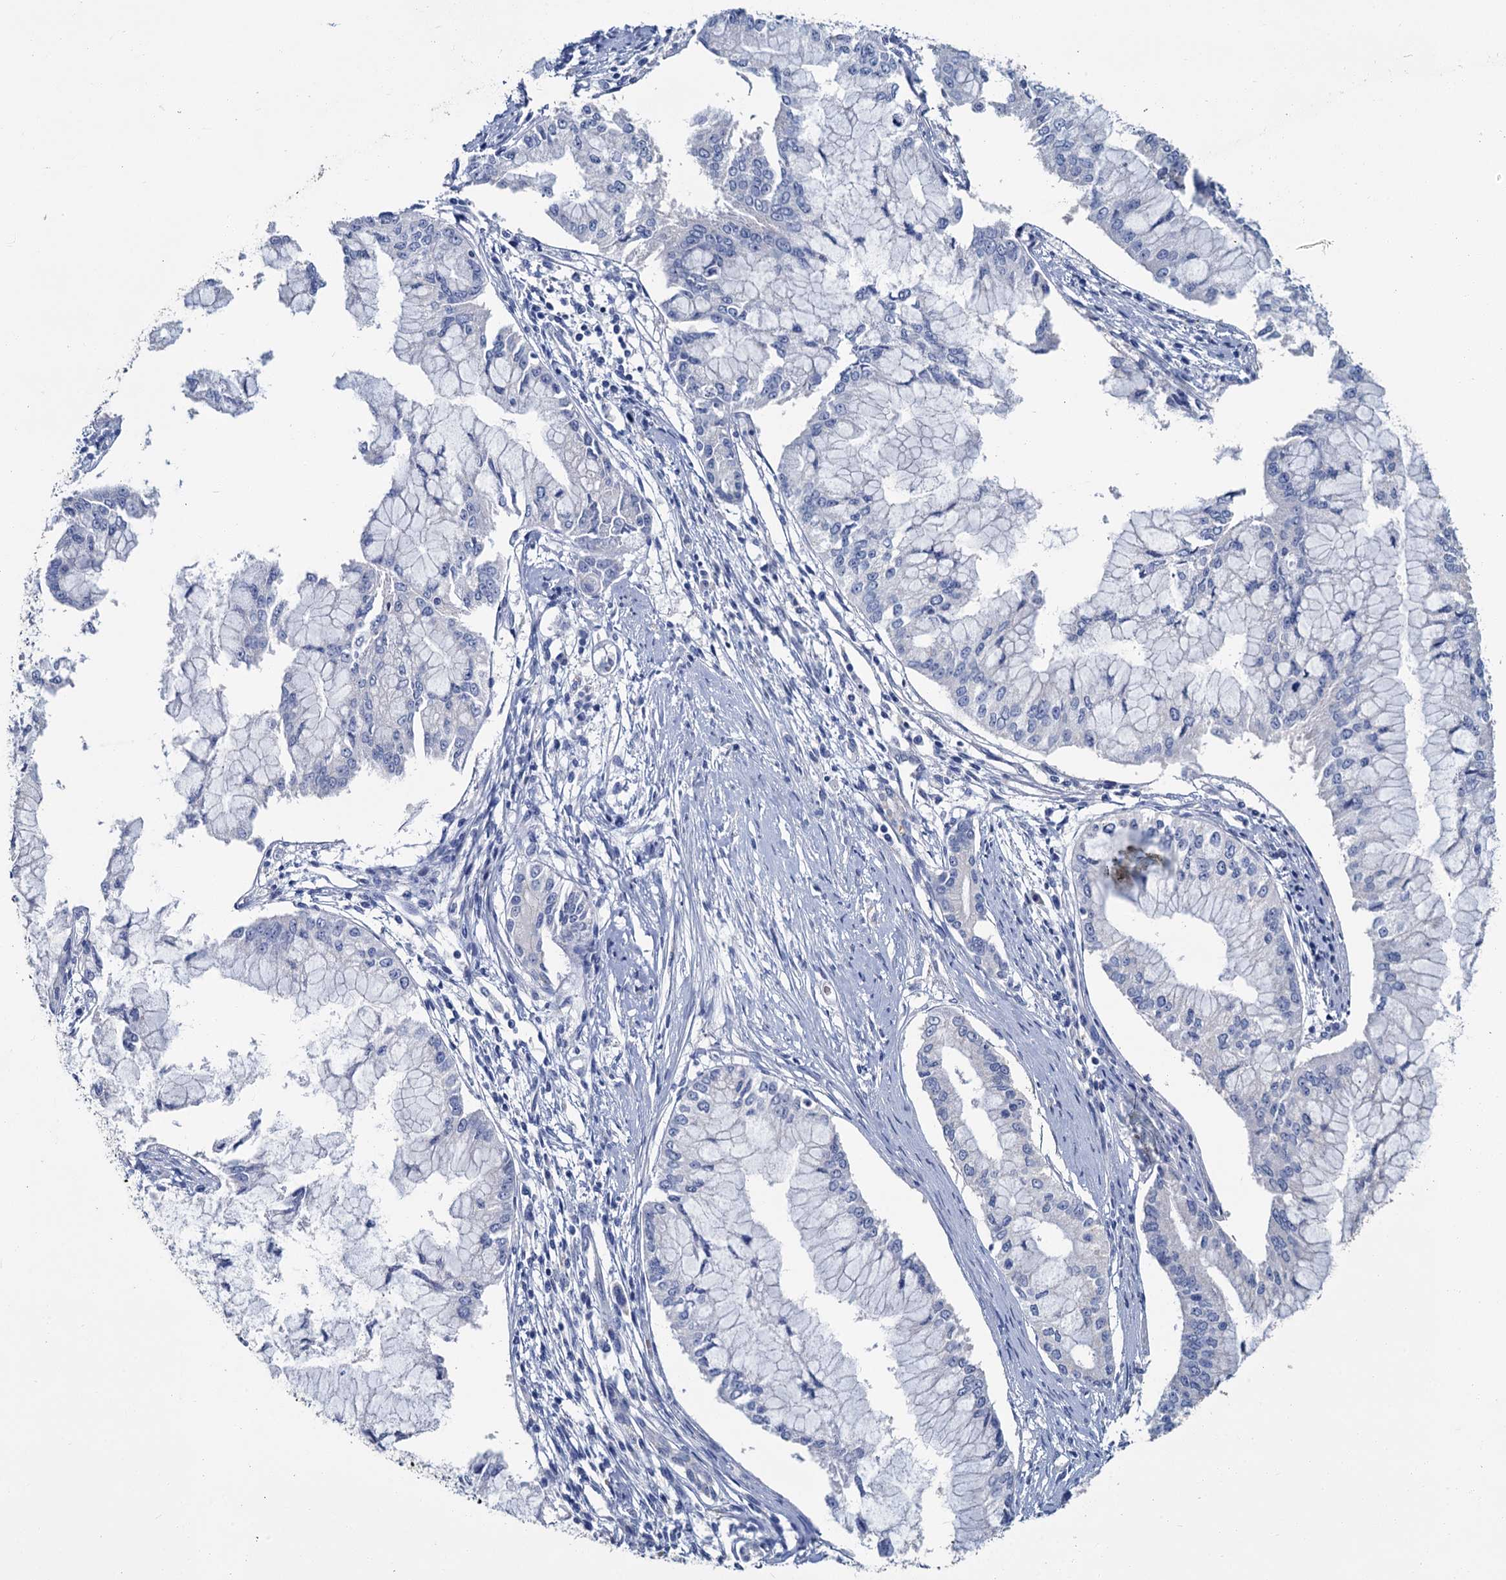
{"staining": {"intensity": "negative", "quantity": "none", "location": "none"}, "tissue": "pancreatic cancer", "cell_type": "Tumor cells", "image_type": "cancer", "snomed": [{"axis": "morphology", "description": "Adenocarcinoma, NOS"}, {"axis": "topography", "description": "Pancreas"}], "caption": "Tumor cells show no significant protein staining in pancreatic adenocarcinoma.", "gene": "SNCB", "patient": {"sex": "male", "age": 46}}